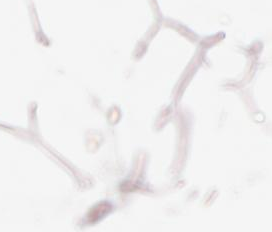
{"staining": {"intensity": "weak", "quantity": "25%-75%", "location": "cytoplasmic/membranous"}, "tissue": "adipose tissue", "cell_type": "Adipocytes", "image_type": "normal", "snomed": [{"axis": "morphology", "description": "Normal tissue, NOS"}, {"axis": "morphology", "description": "Fibrosis, NOS"}, {"axis": "topography", "description": "Breast"}], "caption": "Adipocytes reveal low levels of weak cytoplasmic/membranous staining in approximately 25%-75% of cells in unremarkable adipose tissue.", "gene": "RALGAPA1", "patient": {"sex": "female", "age": 24}}